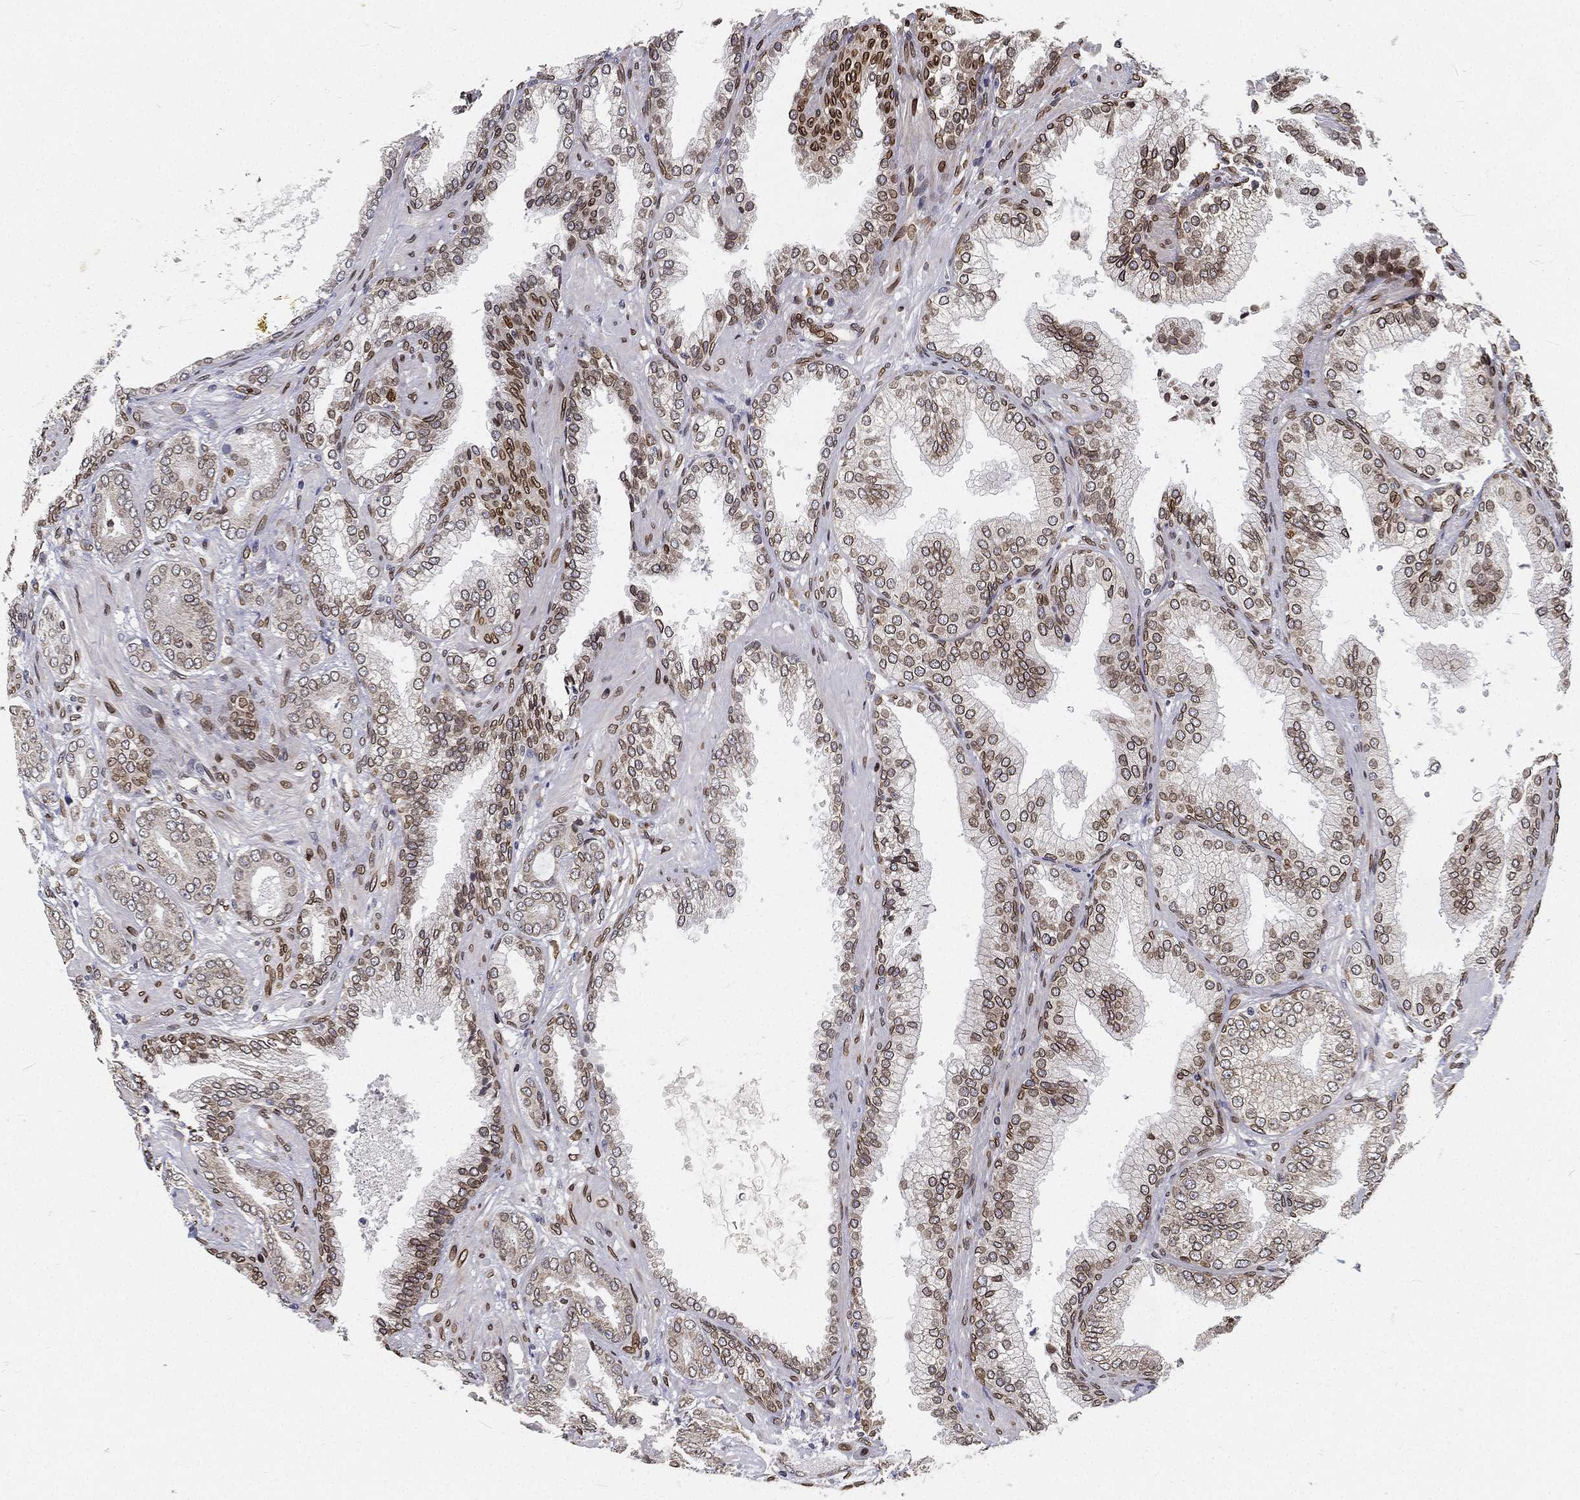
{"staining": {"intensity": "moderate", "quantity": "25%-75%", "location": "cytoplasmic/membranous,nuclear"}, "tissue": "prostate cancer", "cell_type": "Tumor cells", "image_type": "cancer", "snomed": [{"axis": "morphology", "description": "Adenocarcinoma, Low grade"}, {"axis": "topography", "description": "Prostate"}], "caption": "Tumor cells display medium levels of moderate cytoplasmic/membranous and nuclear staining in about 25%-75% of cells in human prostate cancer (low-grade adenocarcinoma).", "gene": "PALB2", "patient": {"sex": "male", "age": 68}}